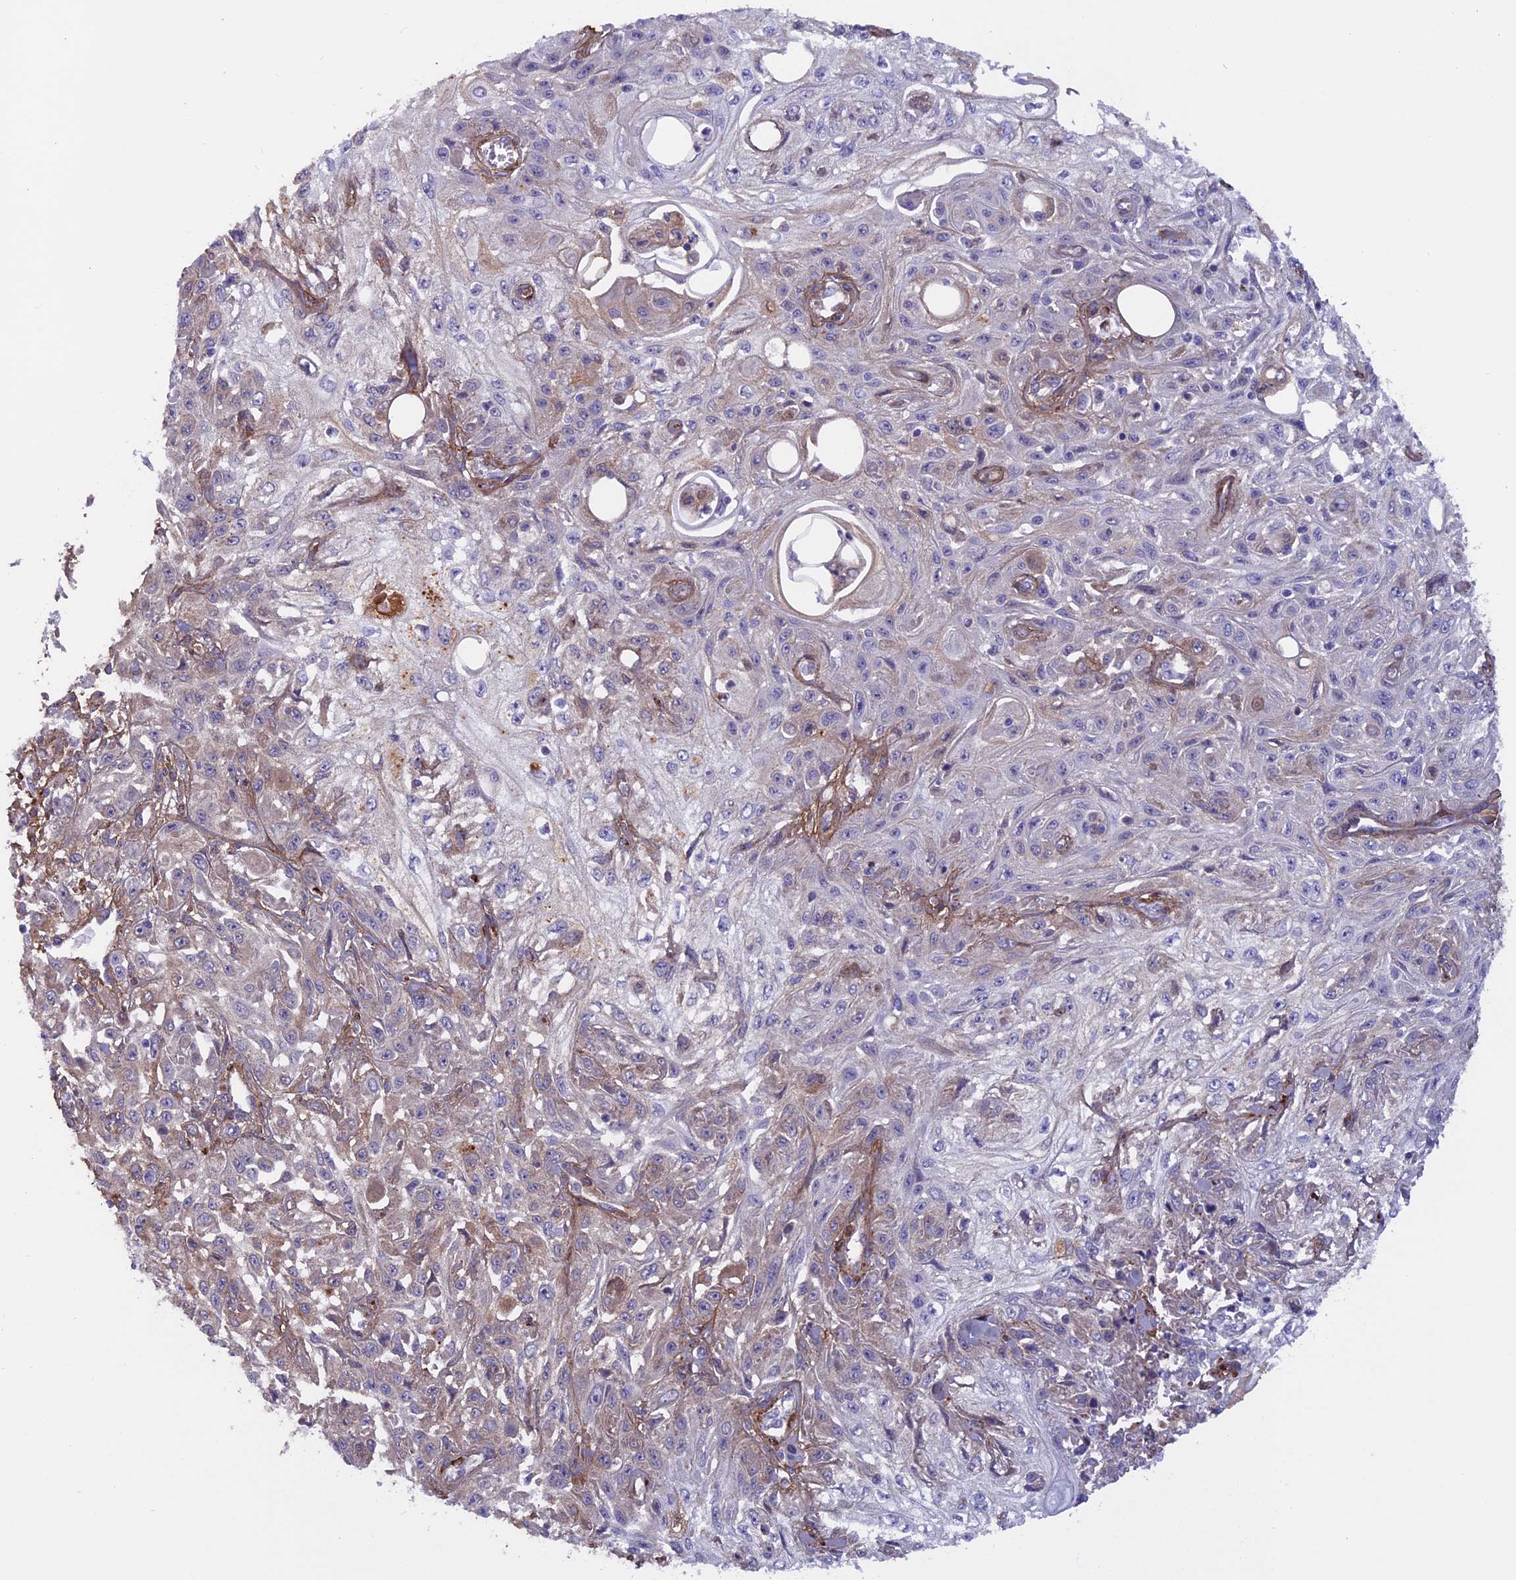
{"staining": {"intensity": "negative", "quantity": "none", "location": "none"}, "tissue": "skin cancer", "cell_type": "Tumor cells", "image_type": "cancer", "snomed": [{"axis": "morphology", "description": "Squamous cell carcinoma, NOS"}, {"axis": "morphology", "description": "Squamous cell carcinoma, metastatic, NOS"}, {"axis": "topography", "description": "Skin"}, {"axis": "topography", "description": "Lymph node"}], "caption": "Immunohistochemistry (IHC) of human squamous cell carcinoma (skin) demonstrates no expression in tumor cells. (Stains: DAB immunohistochemistry with hematoxylin counter stain, Microscopy: brightfield microscopy at high magnification).", "gene": "COL4A3", "patient": {"sex": "male", "age": 75}}